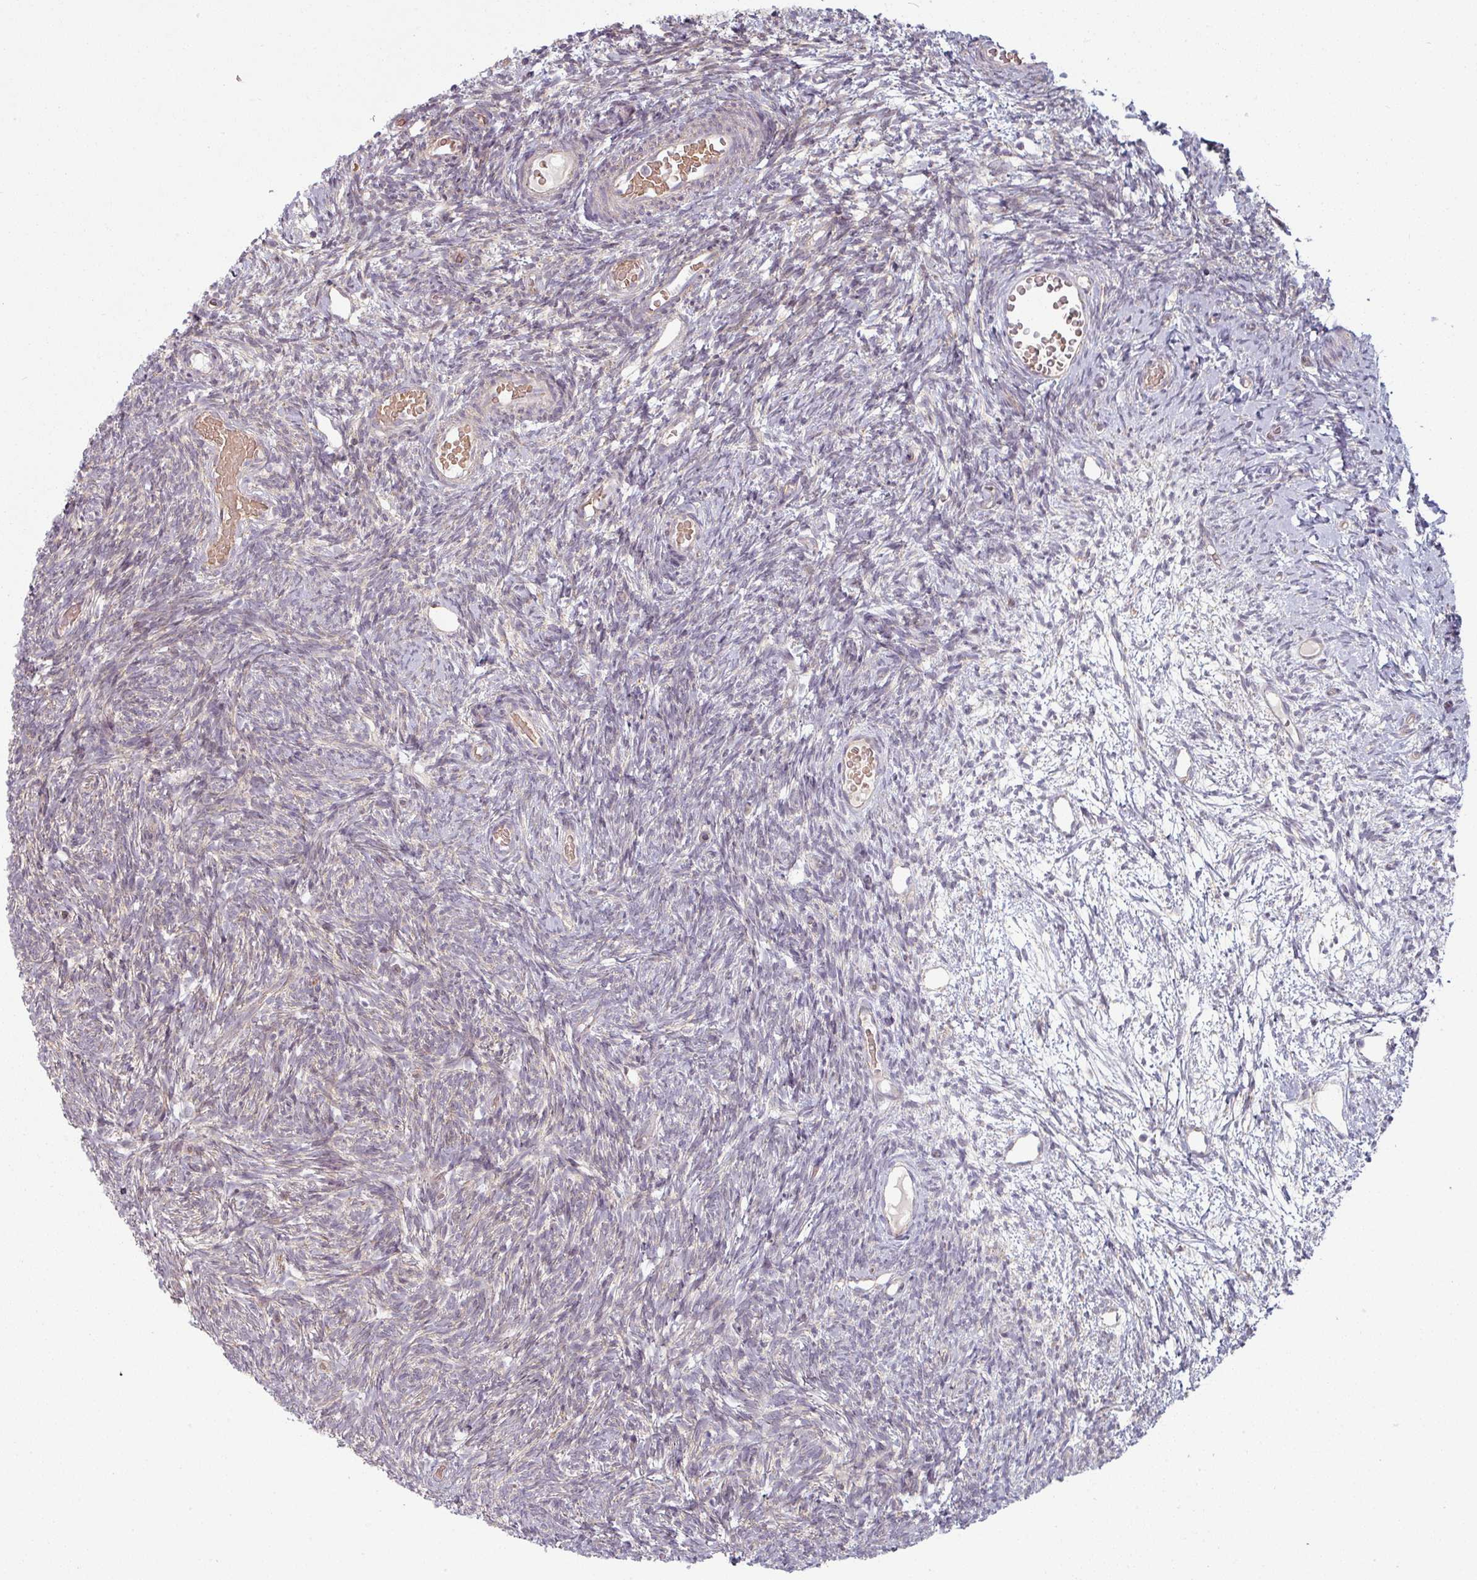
{"staining": {"intensity": "negative", "quantity": "none", "location": "none"}, "tissue": "ovary", "cell_type": "Ovarian stroma cells", "image_type": "normal", "snomed": [{"axis": "morphology", "description": "Normal tissue, NOS"}, {"axis": "topography", "description": "Ovary"}], "caption": "Protein analysis of normal ovary shows no significant expression in ovarian stroma cells. (DAB IHC with hematoxylin counter stain).", "gene": "PLEKHJ1", "patient": {"sex": "female", "age": 39}}